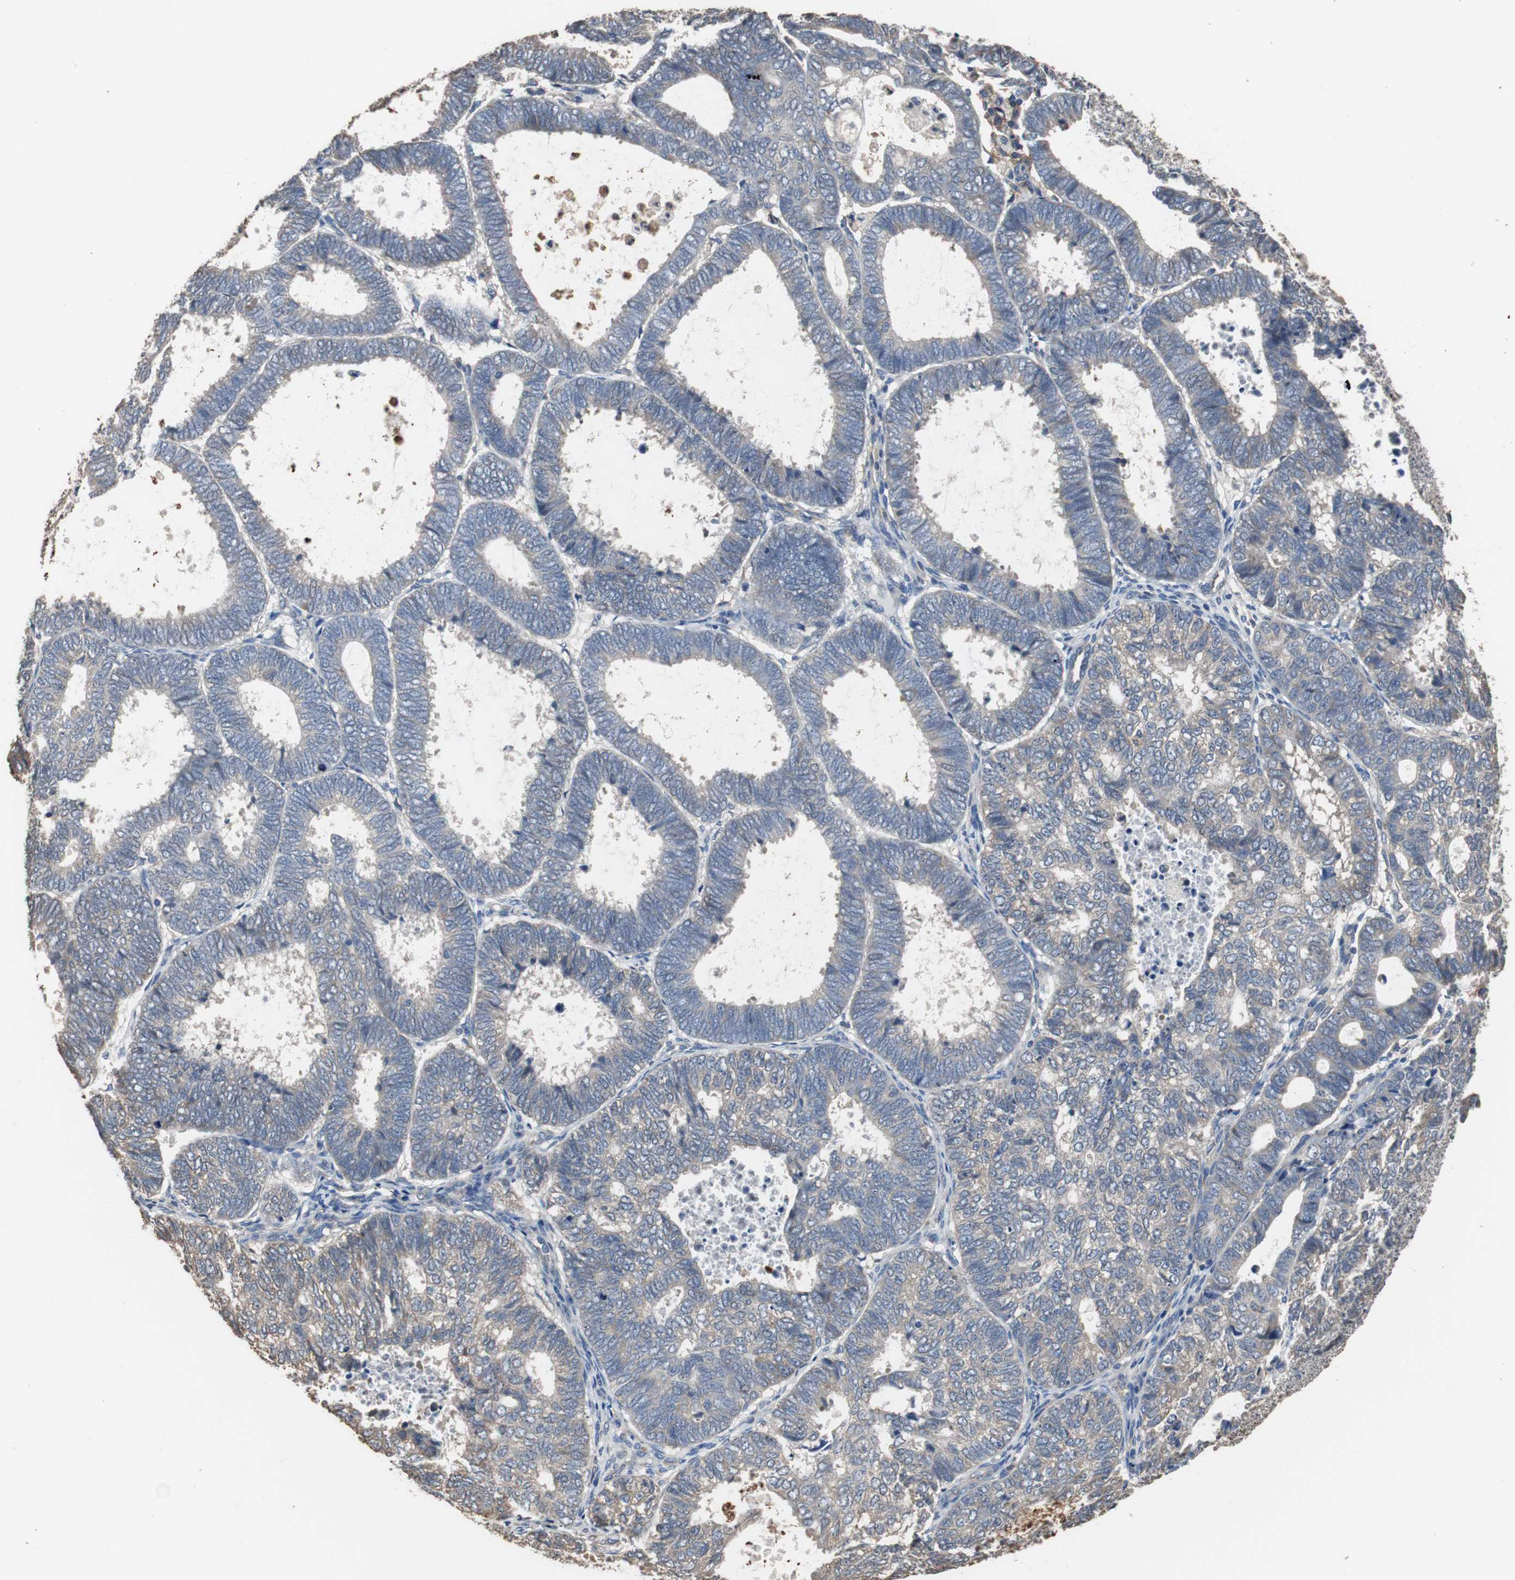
{"staining": {"intensity": "negative", "quantity": "none", "location": "none"}, "tissue": "endometrial cancer", "cell_type": "Tumor cells", "image_type": "cancer", "snomed": [{"axis": "morphology", "description": "Adenocarcinoma, NOS"}, {"axis": "topography", "description": "Uterus"}], "caption": "IHC of adenocarcinoma (endometrial) displays no staining in tumor cells.", "gene": "SCIMP", "patient": {"sex": "female", "age": 60}}